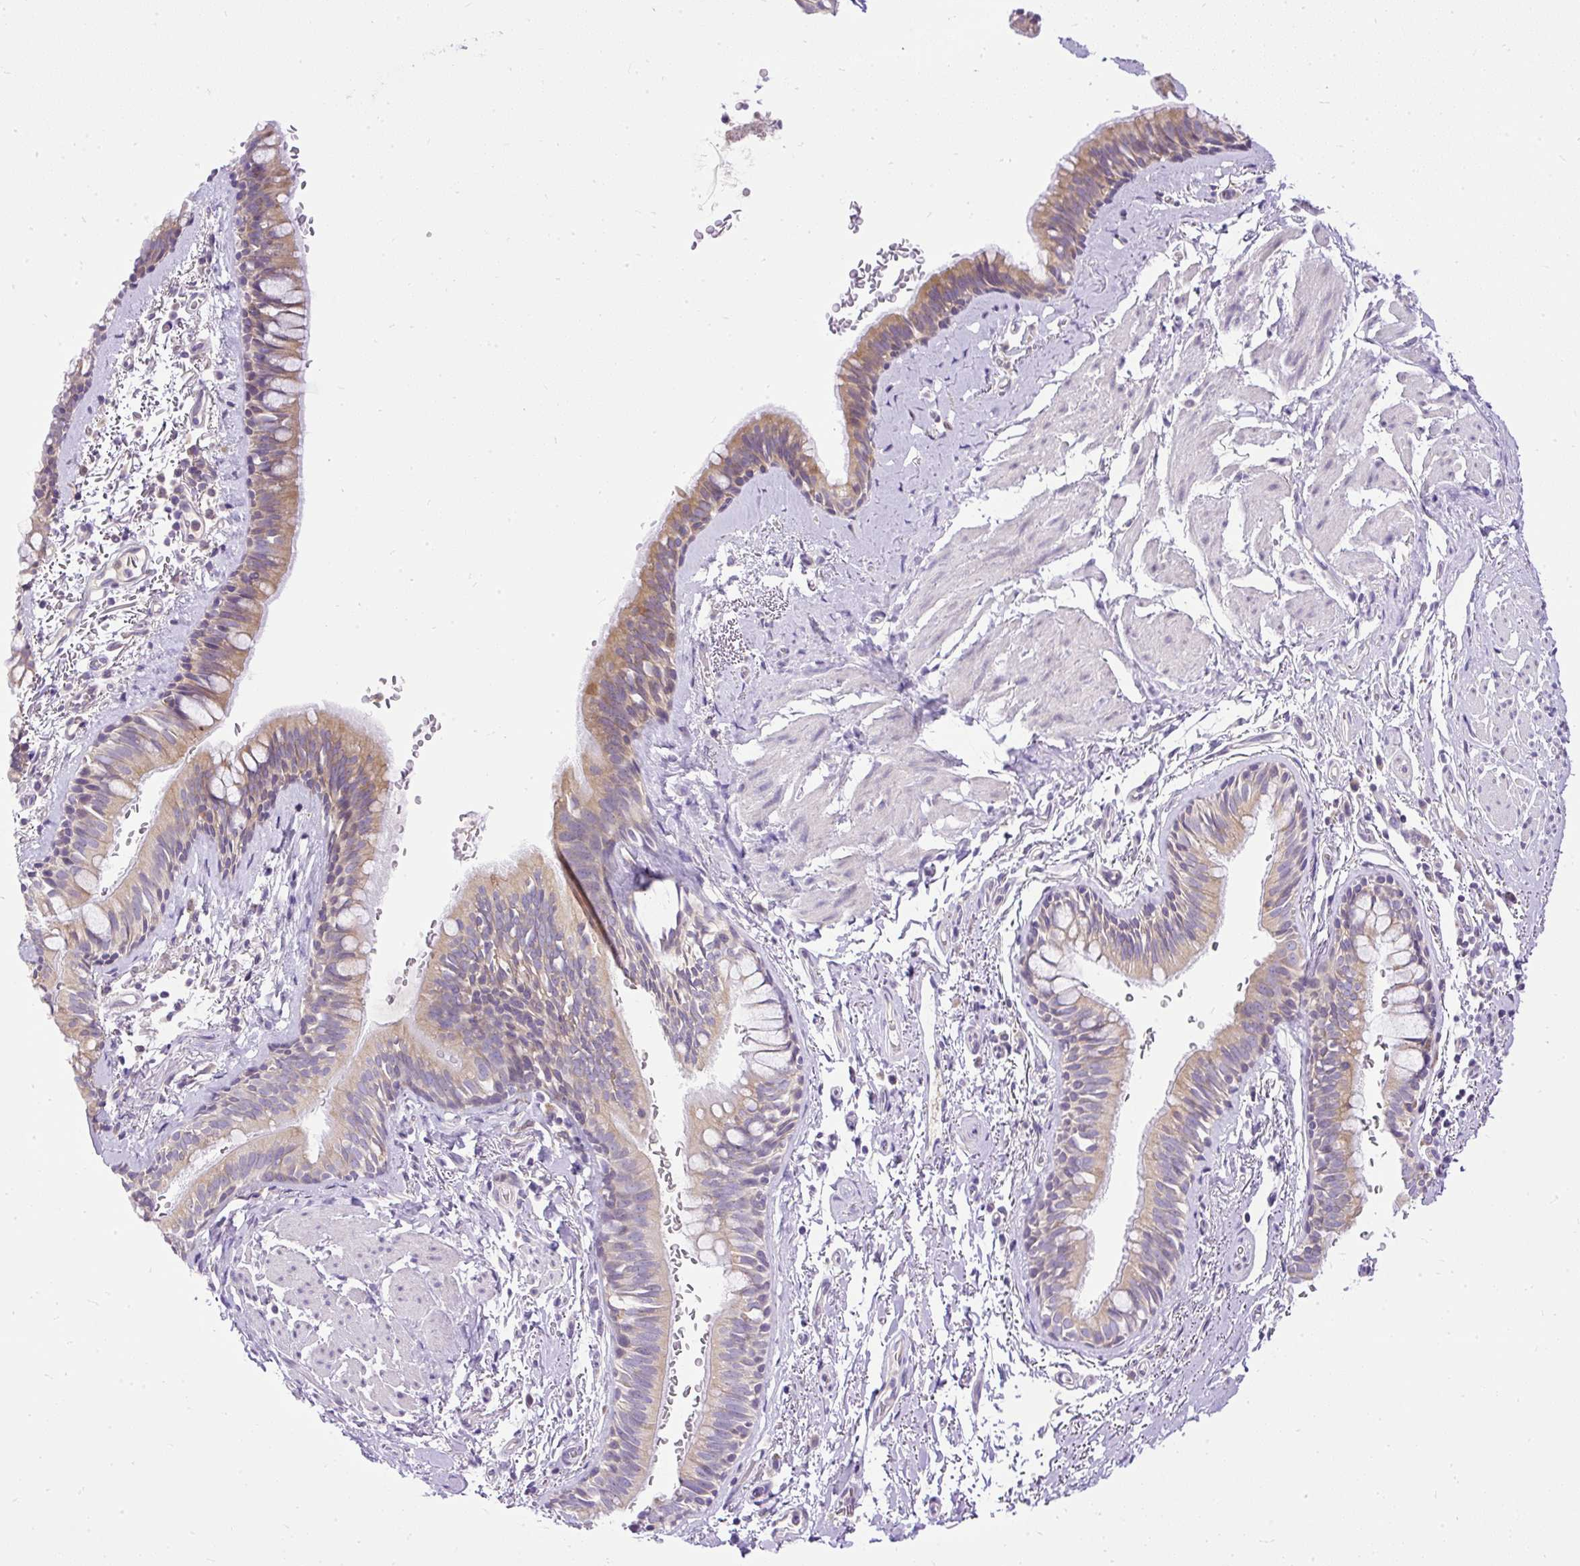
{"staining": {"intensity": "moderate", "quantity": ">75%", "location": "cytoplasmic/membranous"}, "tissue": "bronchus", "cell_type": "Respiratory epithelial cells", "image_type": "normal", "snomed": [{"axis": "morphology", "description": "Normal tissue, NOS"}, {"axis": "topography", "description": "Bronchus"}], "caption": "Respiratory epithelial cells display medium levels of moderate cytoplasmic/membranous staining in about >75% of cells in benign bronchus. (Brightfield microscopy of DAB IHC at high magnification).", "gene": "AMFR", "patient": {"sex": "male", "age": 67}}